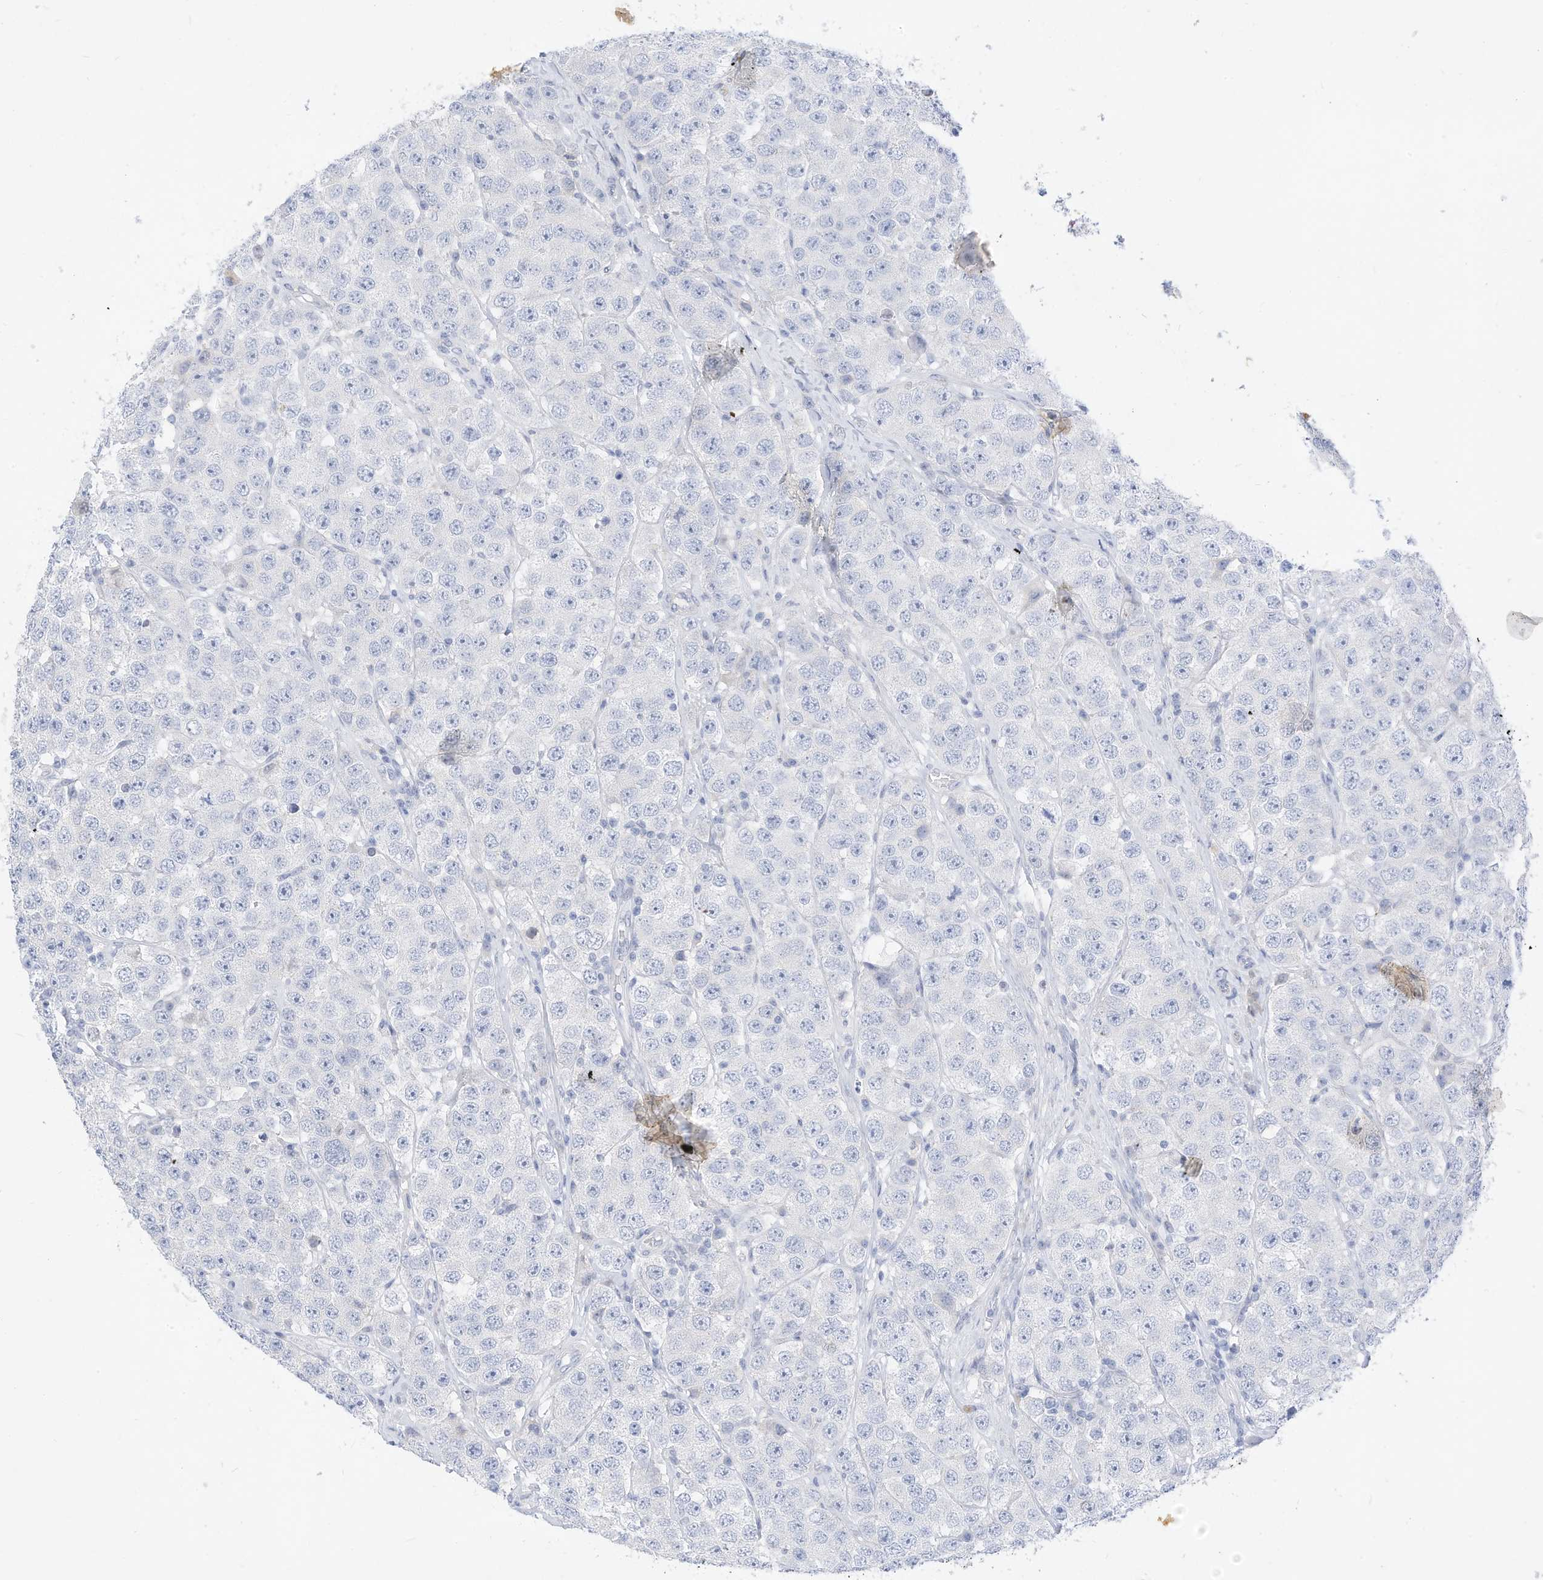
{"staining": {"intensity": "negative", "quantity": "none", "location": "none"}, "tissue": "testis cancer", "cell_type": "Tumor cells", "image_type": "cancer", "snomed": [{"axis": "morphology", "description": "Seminoma, NOS"}, {"axis": "topography", "description": "Testis"}], "caption": "Protein analysis of testis cancer exhibits no significant expression in tumor cells.", "gene": "SPOCD1", "patient": {"sex": "male", "age": 28}}